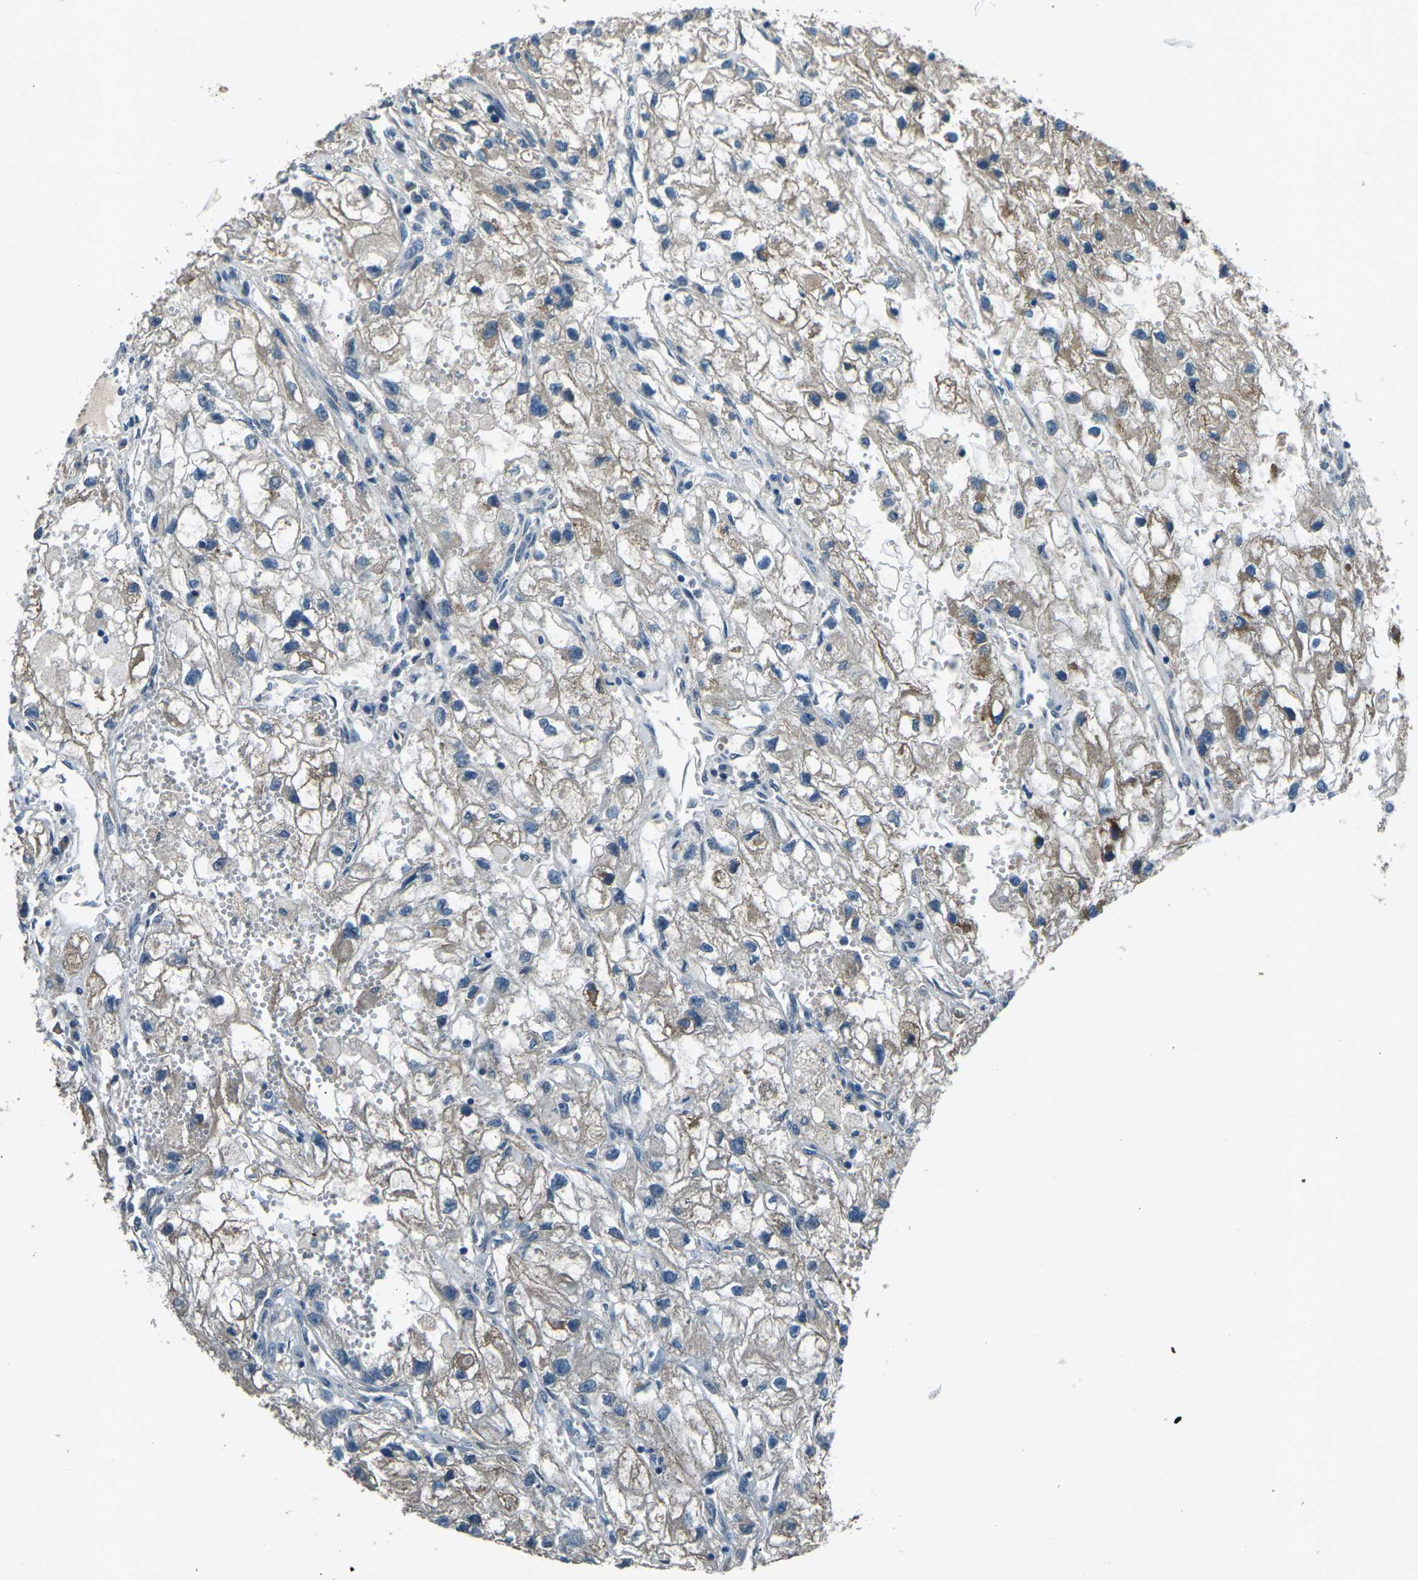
{"staining": {"intensity": "weak", "quantity": "25%-75%", "location": "cytoplasmic/membranous"}, "tissue": "renal cancer", "cell_type": "Tumor cells", "image_type": "cancer", "snomed": [{"axis": "morphology", "description": "Adenocarcinoma, NOS"}, {"axis": "topography", "description": "Kidney"}], "caption": "A micrograph of renal cancer (adenocarcinoma) stained for a protein shows weak cytoplasmic/membranous brown staining in tumor cells.", "gene": "AFAP1", "patient": {"sex": "female", "age": 70}}